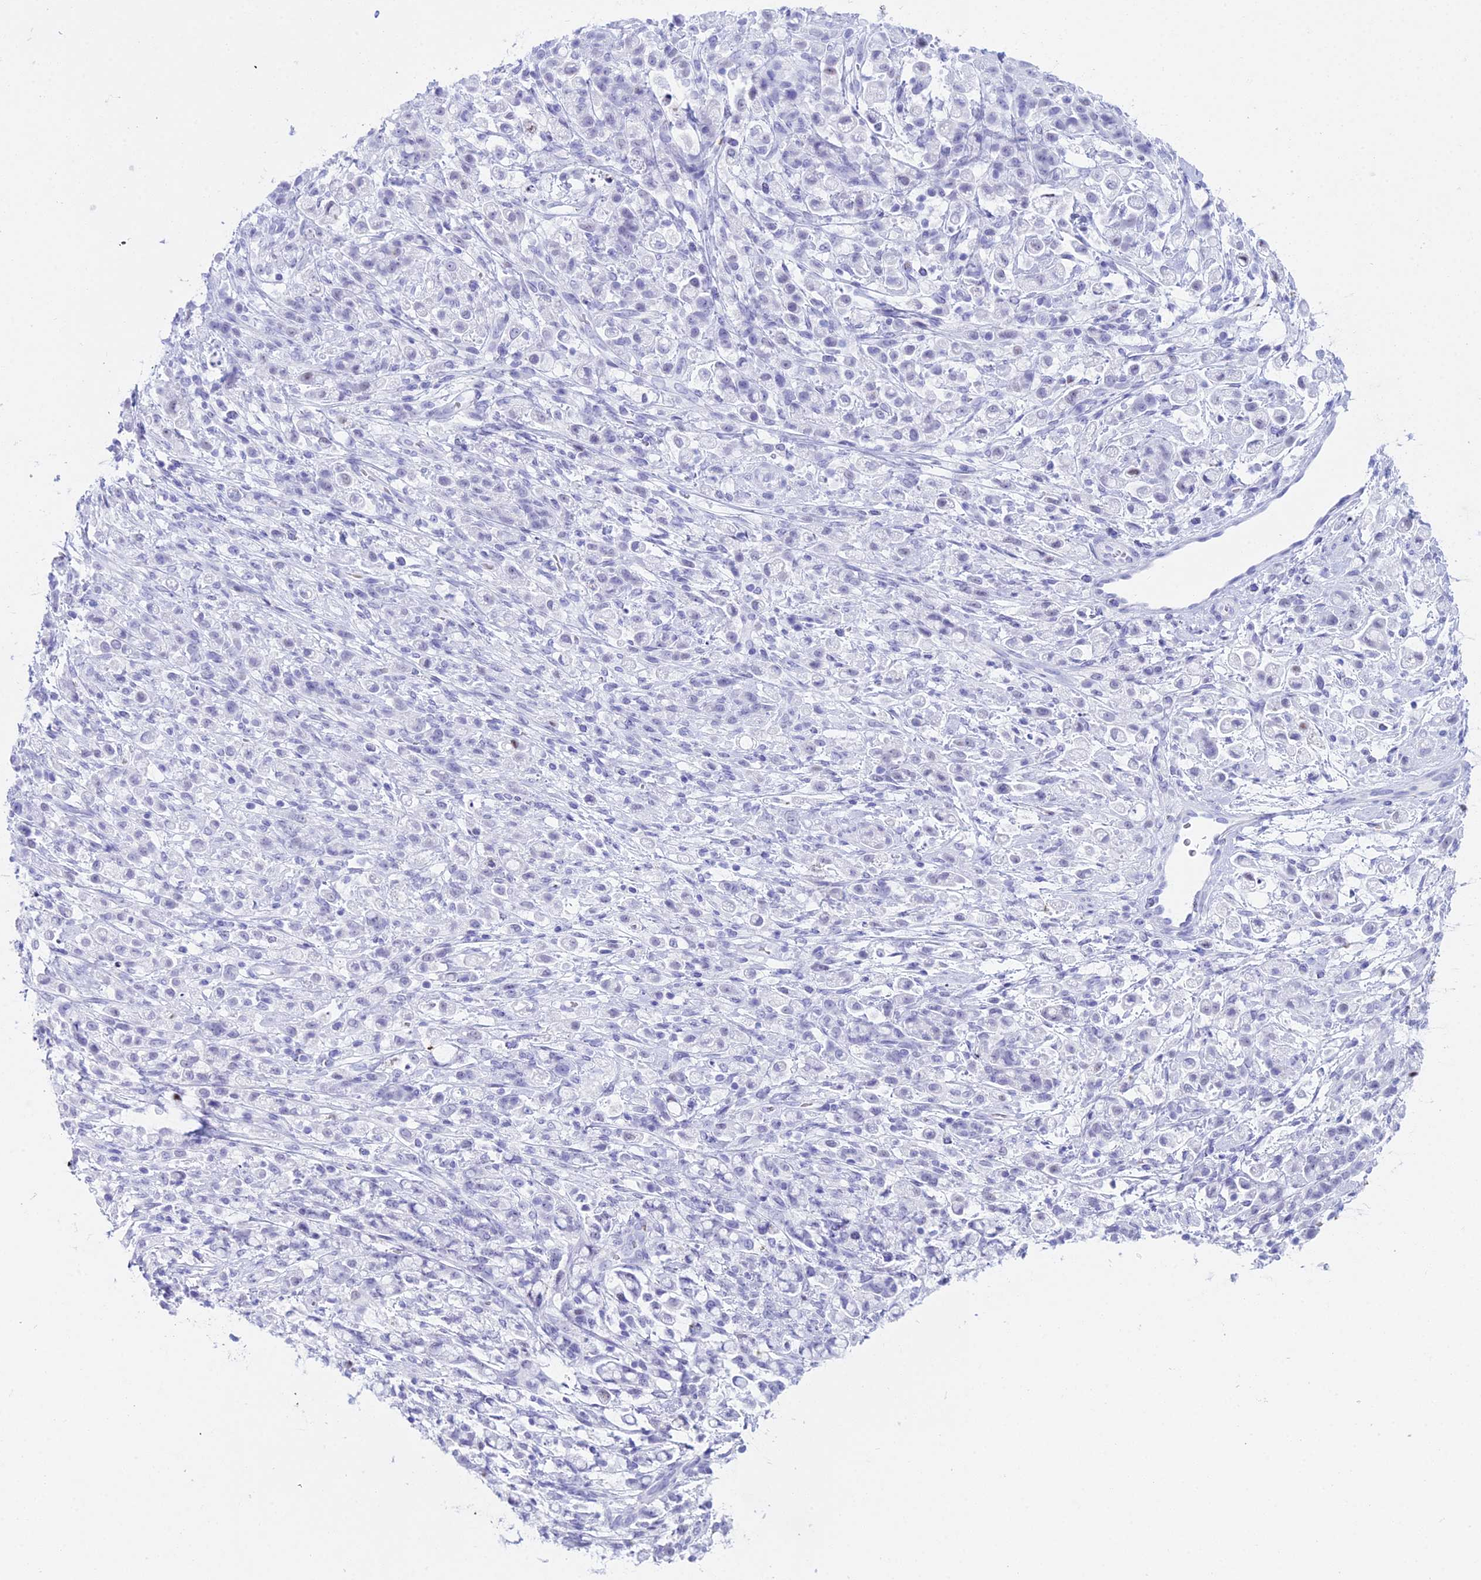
{"staining": {"intensity": "negative", "quantity": "none", "location": "none"}, "tissue": "stomach cancer", "cell_type": "Tumor cells", "image_type": "cancer", "snomed": [{"axis": "morphology", "description": "Adenocarcinoma, NOS"}, {"axis": "topography", "description": "Stomach"}], "caption": "Immunohistochemistry image of adenocarcinoma (stomach) stained for a protein (brown), which reveals no positivity in tumor cells.", "gene": "RNPS1", "patient": {"sex": "female", "age": 60}}